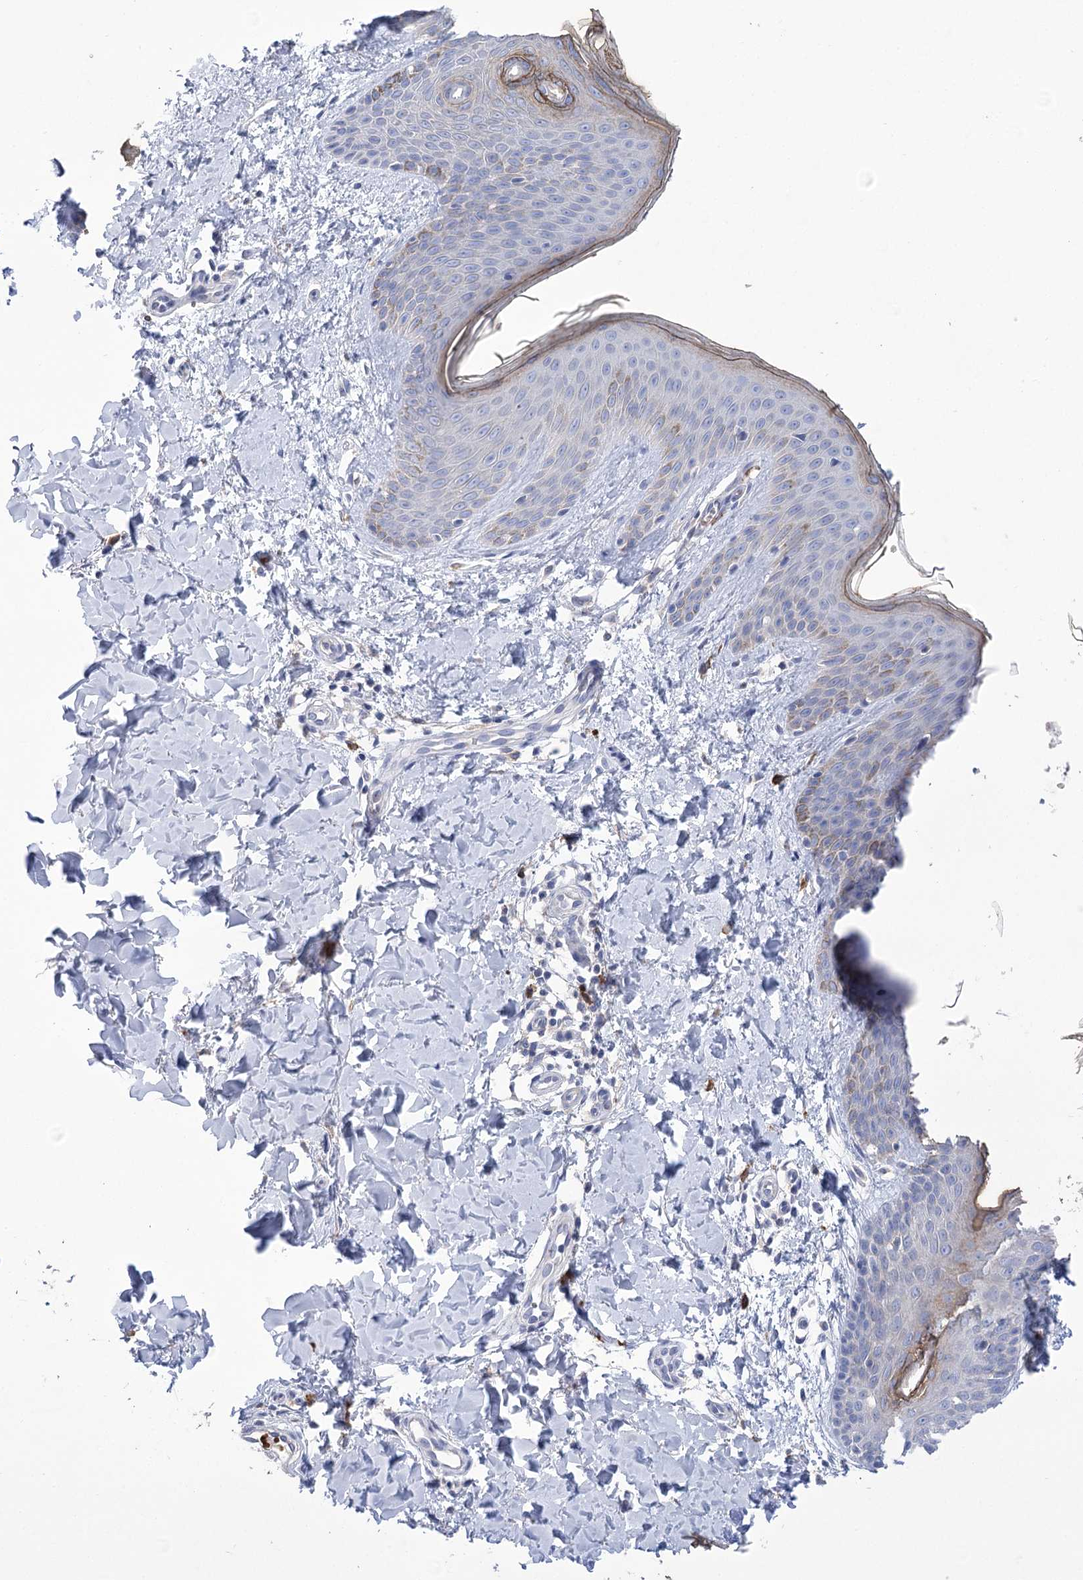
{"staining": {"intensity": "negative", "quantity": "none", "location": "none"}, "tissue": "skin", "cell_type": "Fibroblasts", "image_type": "normal", "snomed": [{"axis": "morphology", "description": "Normal tissue, NOS"}, {"axis": "topography", "description": "Skin"}], "caption": "High power microscopy micrograph of an immunohistochemistry (IHC) image of normal skin, revealing no significant staining in fibroblasts.", "gene": "PRSS53", "patient": {"sex": "male", "age": 36}}